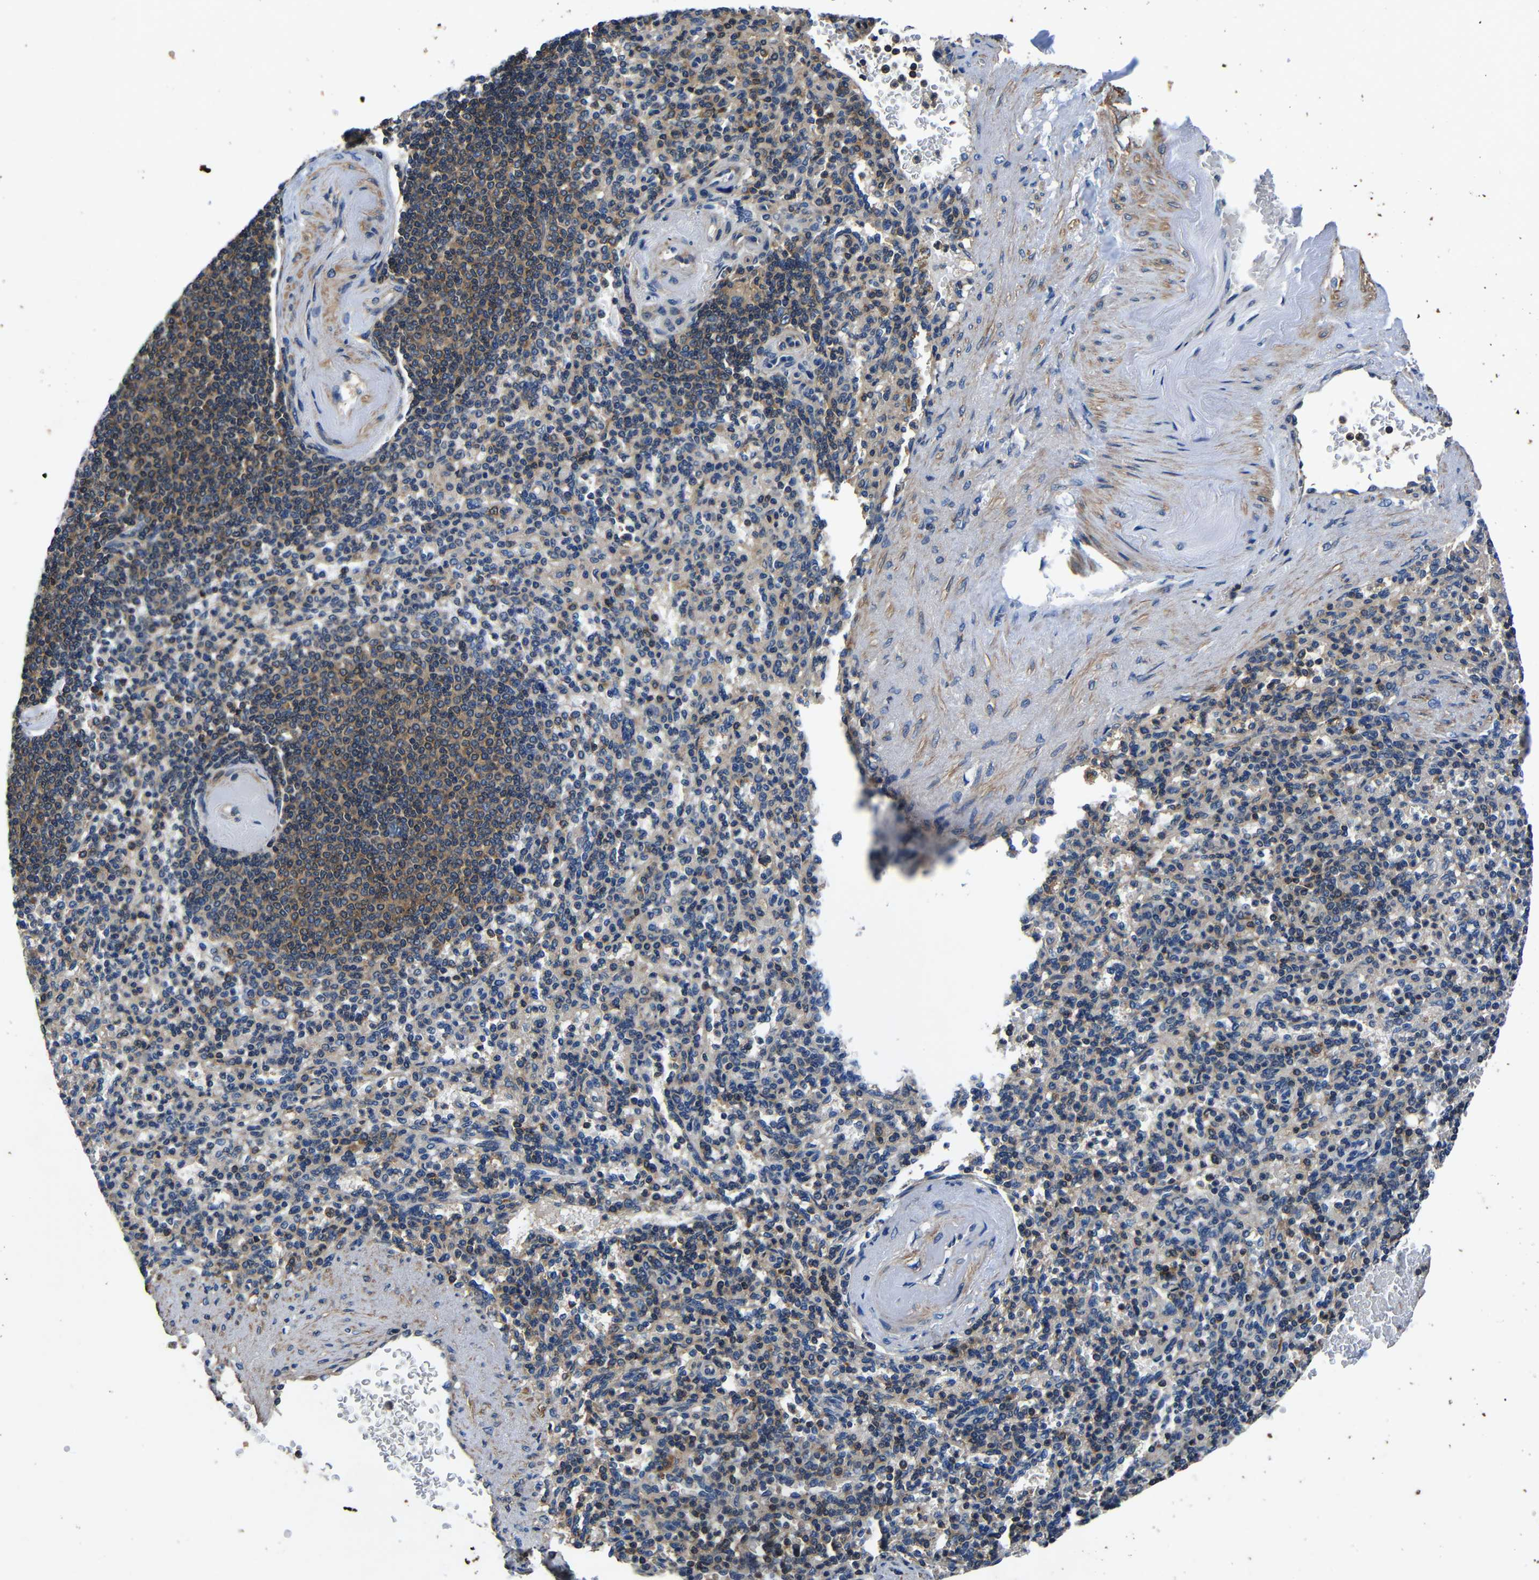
{"staining": {"intensity": "weak", "quantity": "25%-75%", "location": "cytoplasmic/membranous"}, "tissue": "spleen", "cell_type": "Cells in red pulp", "image_type": "normal", "snomed": [{"axis": "morphology", "description": "Normal tissue, NOS"}, {"axis": "topography", "description": "Spleen"}], "caption": "The histopathology image shows a brown stain indicating the presence of a protein in the cytoplasmic/membranous of cells in red pulp in spleen. The staining is performed using DAB brown chromogen to label protein expression. The nuclei are counter-stained blue using hematoxylin.", "gene": "CNR2", "patient": {"sex": "female", "age": 74}}